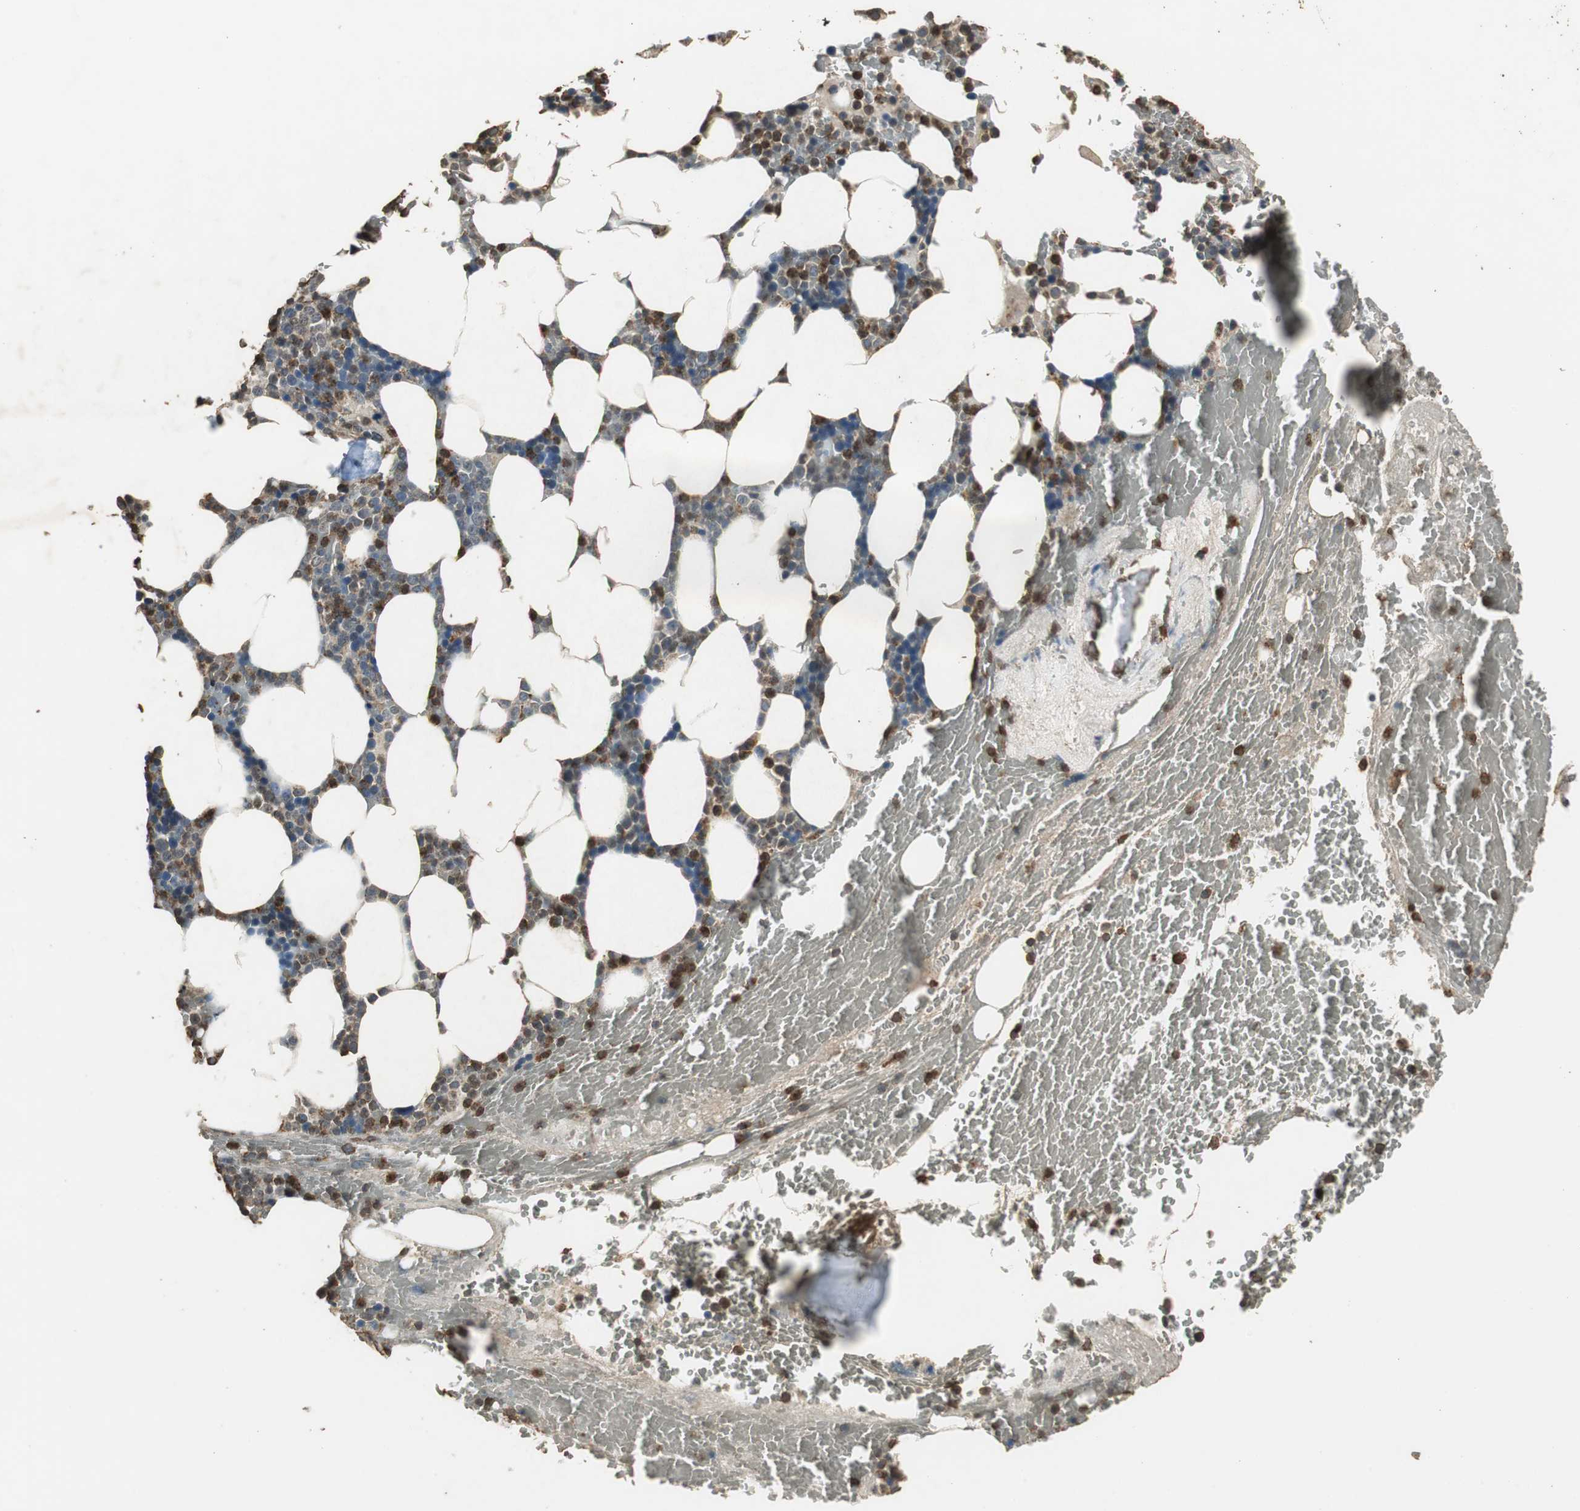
{"staining": {"intensity": "strong", "quantity": "25%-75%", "location": "cytoplasmic/membranous,nuclear"}, "tissue": "bone marrow", "cell_type": "Hematopoietic cells", "image_type": "normal", "snomed": [{"axis": "morphology", "description": "Normal tissue, NOS"}, {"axis": "topography", "description": "Bone marrow"}], "caption": "IHC (DAB (3,3'-diaminobenzidine)) staining of unremarkable bone marrow reveals strong cytoplasmic/membranous,nuclear protein staining in about 25%-75% of hematopoietic cells.", "gene": "TMPRSS4", "patient": {"sex": "female", "age": 66}}